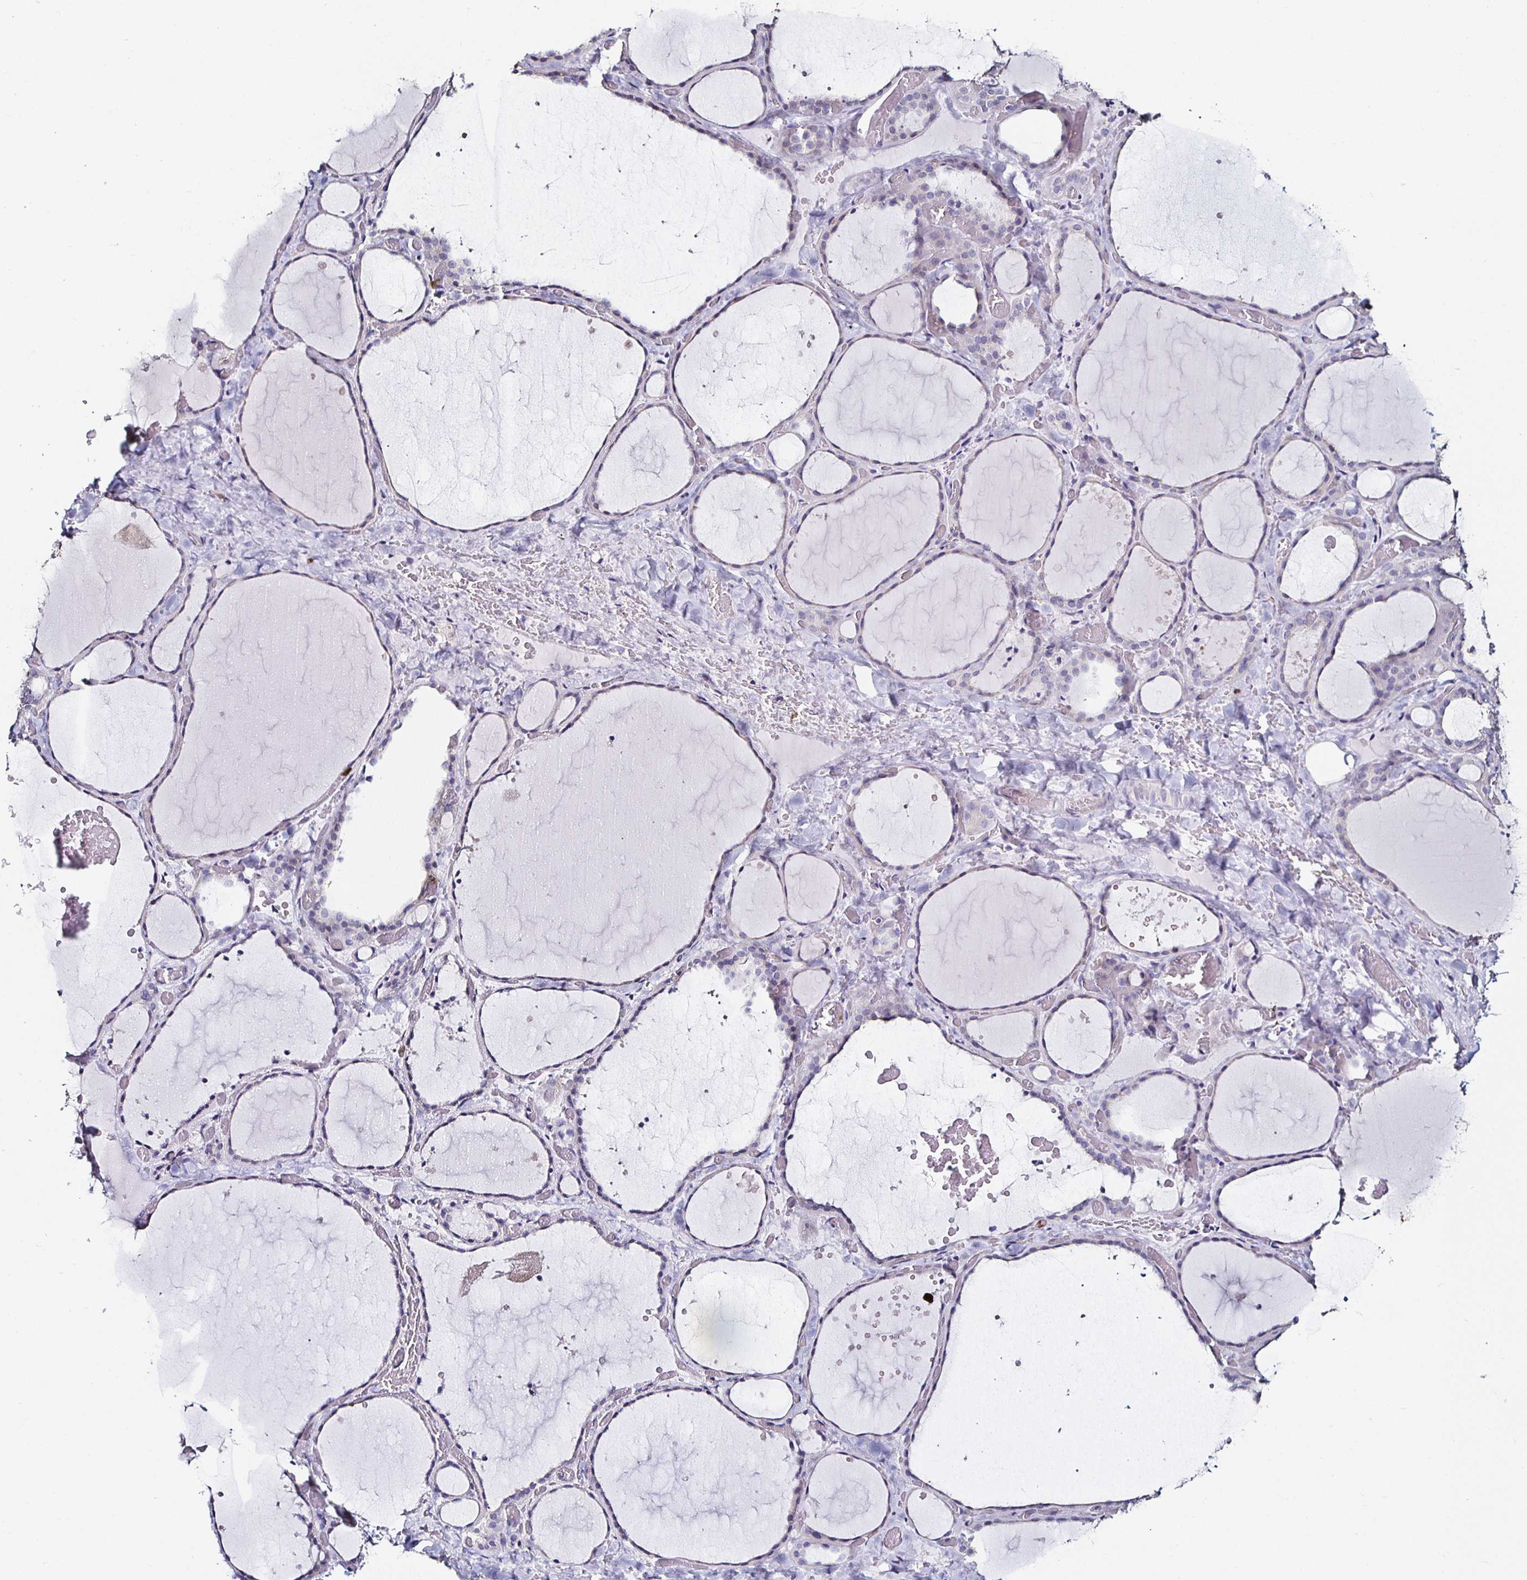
{"staining": {"intensity": "negative", "quantity": "none", "location": "none"}, "tissue": "thyroid gland", "cell_type": "Glandular cells", "image_type": "normal", "snomed": [{"axis": "morphology", "description": "Normal tissue, NOS"}, {"axis": "topography", "description": "Thyroid gland"}], "caption": "A high-resolution image shows immunohistochemistry (IHC) staining of benign thyroid gland, which demonstrates no significant positivity in glandular cells. (Brightfield microscopy of DAB (3,3'-diaminobenzidine) immunohistochemistry (IHC) at high magnification).", "gene": "TLR4", "patient": {"sex": "female", "age": 36}}